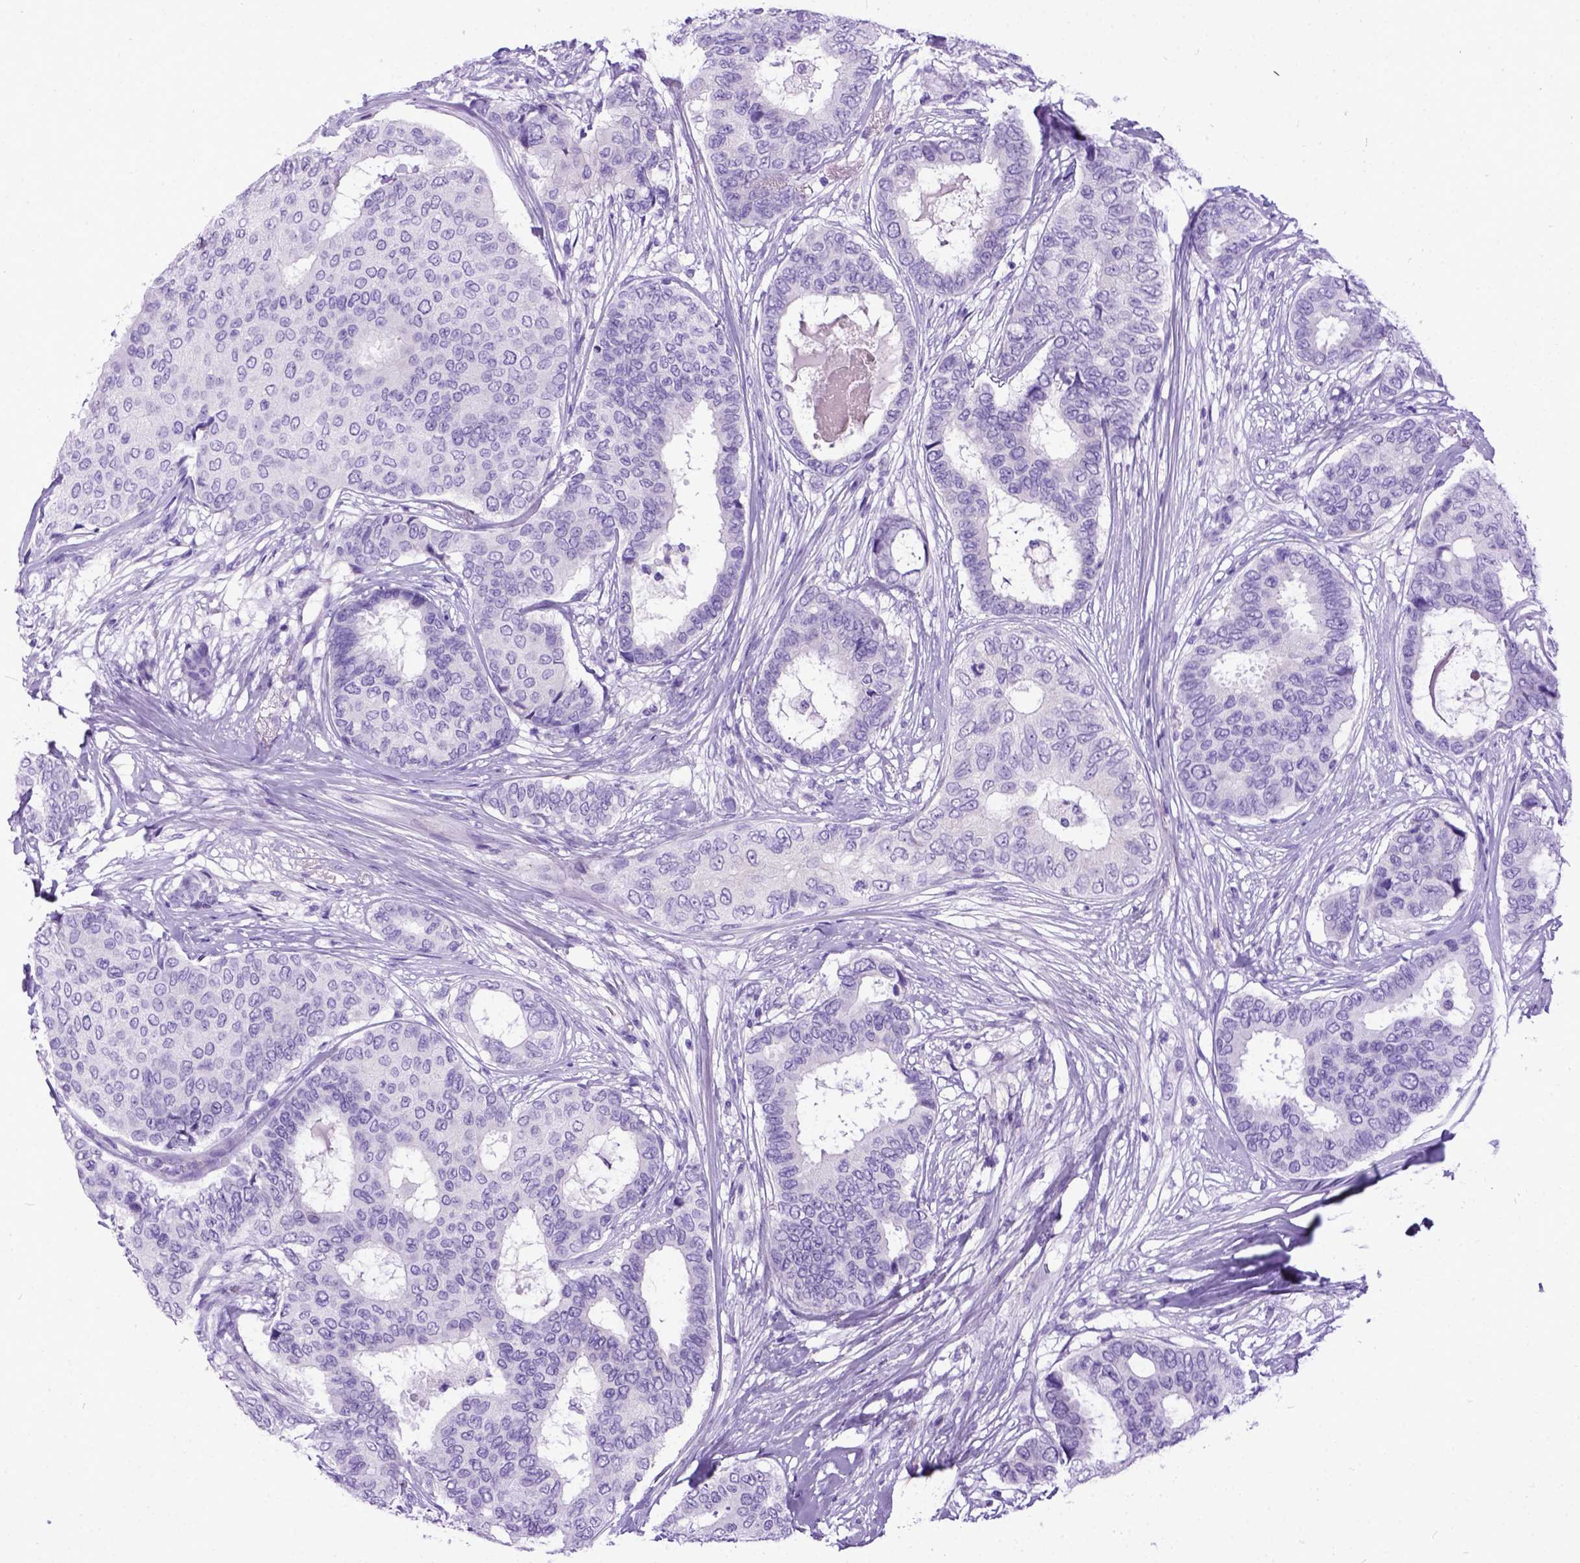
{"staining": {"intensity": "negative", "quantity": "none", "location": "none"}, "tissue": "breast cancer", "cell_type": "Tumor cells", "image_type": "cancer", "snomed": [{"axis": "morphology", "description": "Duct carcinoma"}, {"axis": "topography", "description": "Breast"}], "caption": "This is a micrograph of IHC staining of breast invasive ductal carcinoma, which shows no staining in tumor cells. (DAB IHC visualized using brightfield microscopy, high magnification).", "gene": "IGF2", "patient": {"sex": "female", "age": 75}}